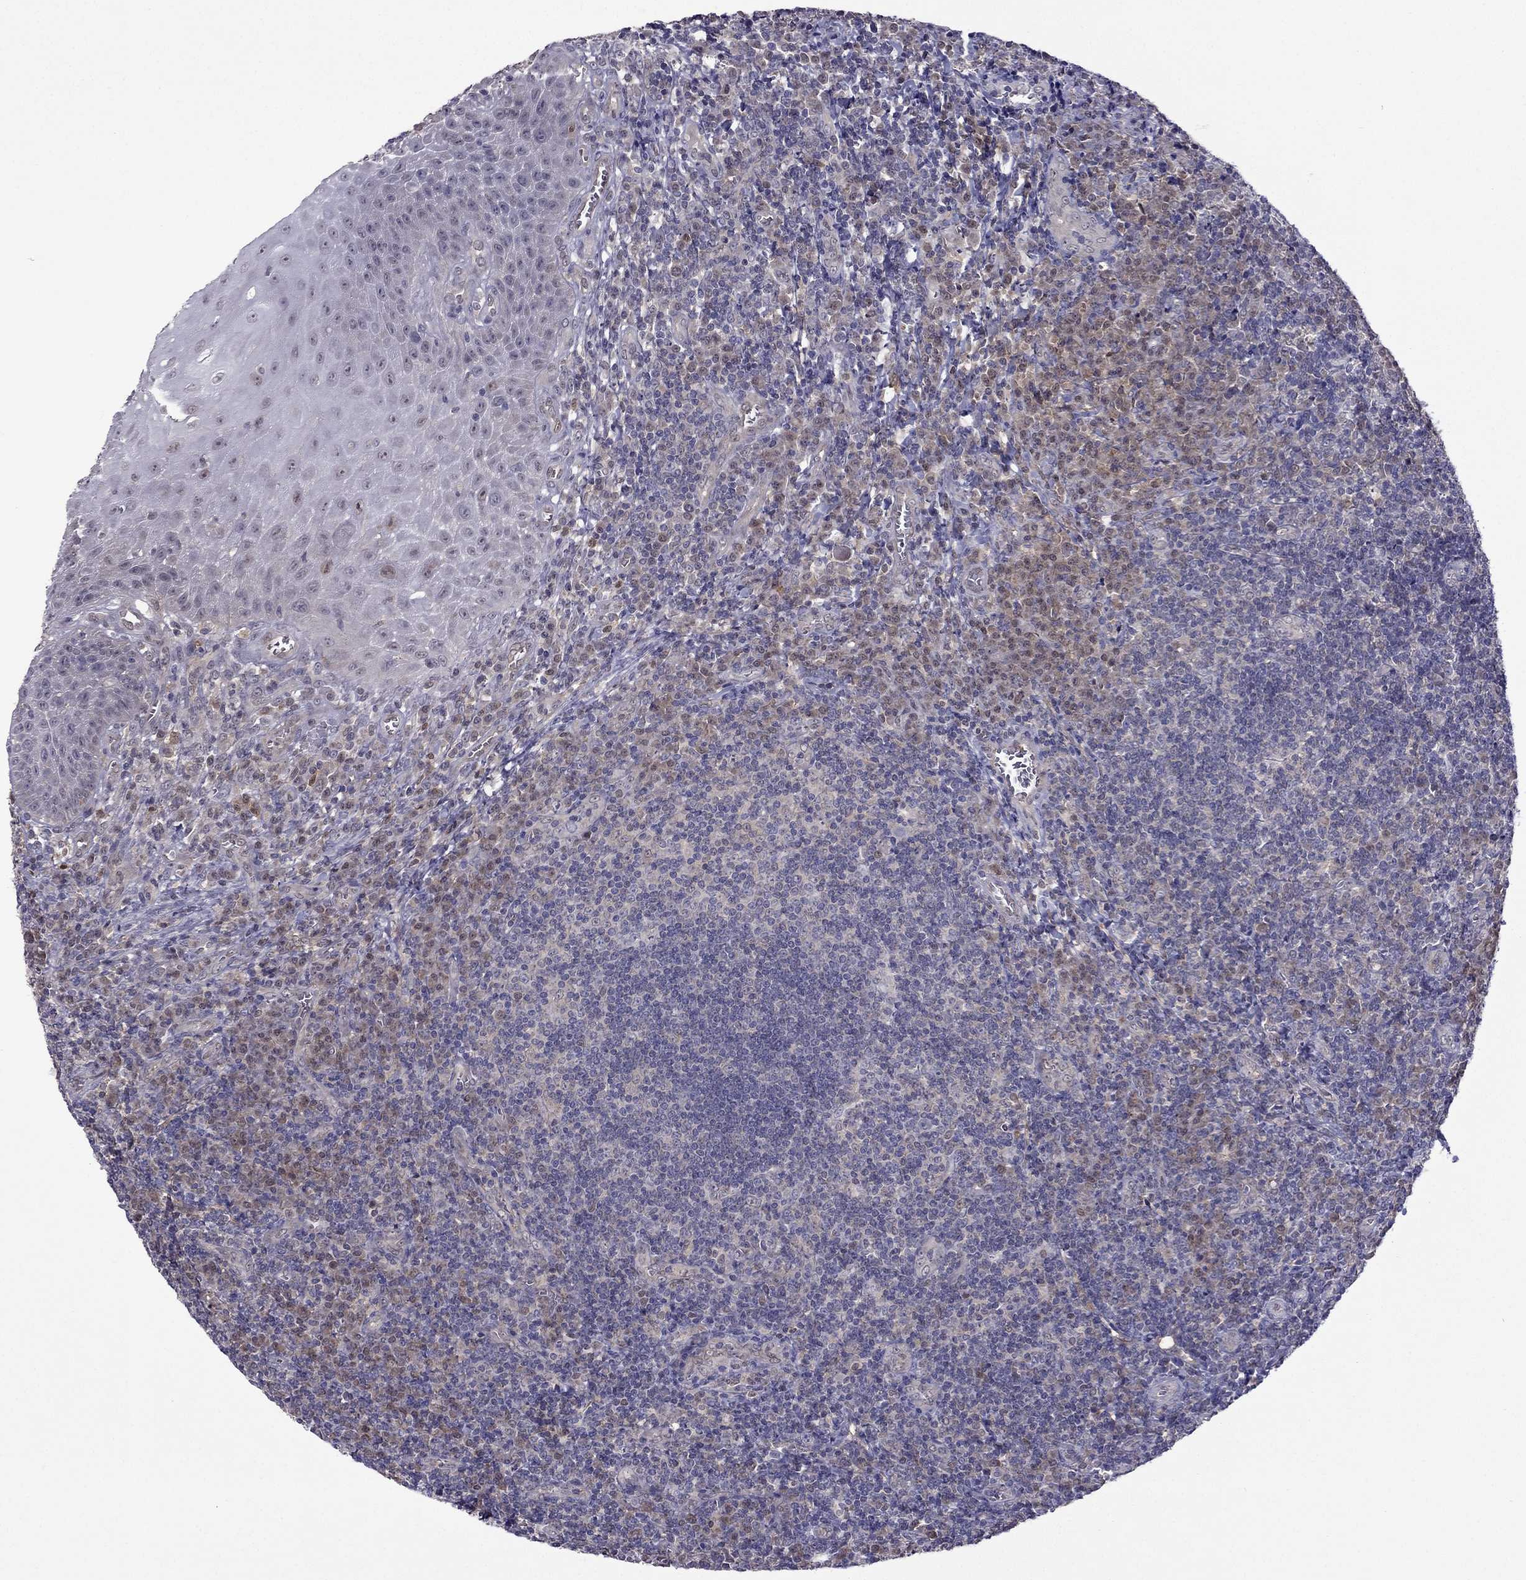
{"staining": {"intensity": "weak", "quantity": "<25%", "location": "cytoplasmic/membranous"}, "tissue": "tonsil", "cell_type": "Germinal center cells", "image_type": "normal", "snomed": [{"axis": "morphology", "description": "Normal tissue, NOS"}, {"axis": "topography", "description": "Tonsil"}], "caption": "IHC of benign human tonsil exhibits no positivity in germinal center cells. (Immunohistochemistry, brightfield microscopy, high magnification).", "gene": "CDK5", "patient": {"sex": "male", "age": 33}}